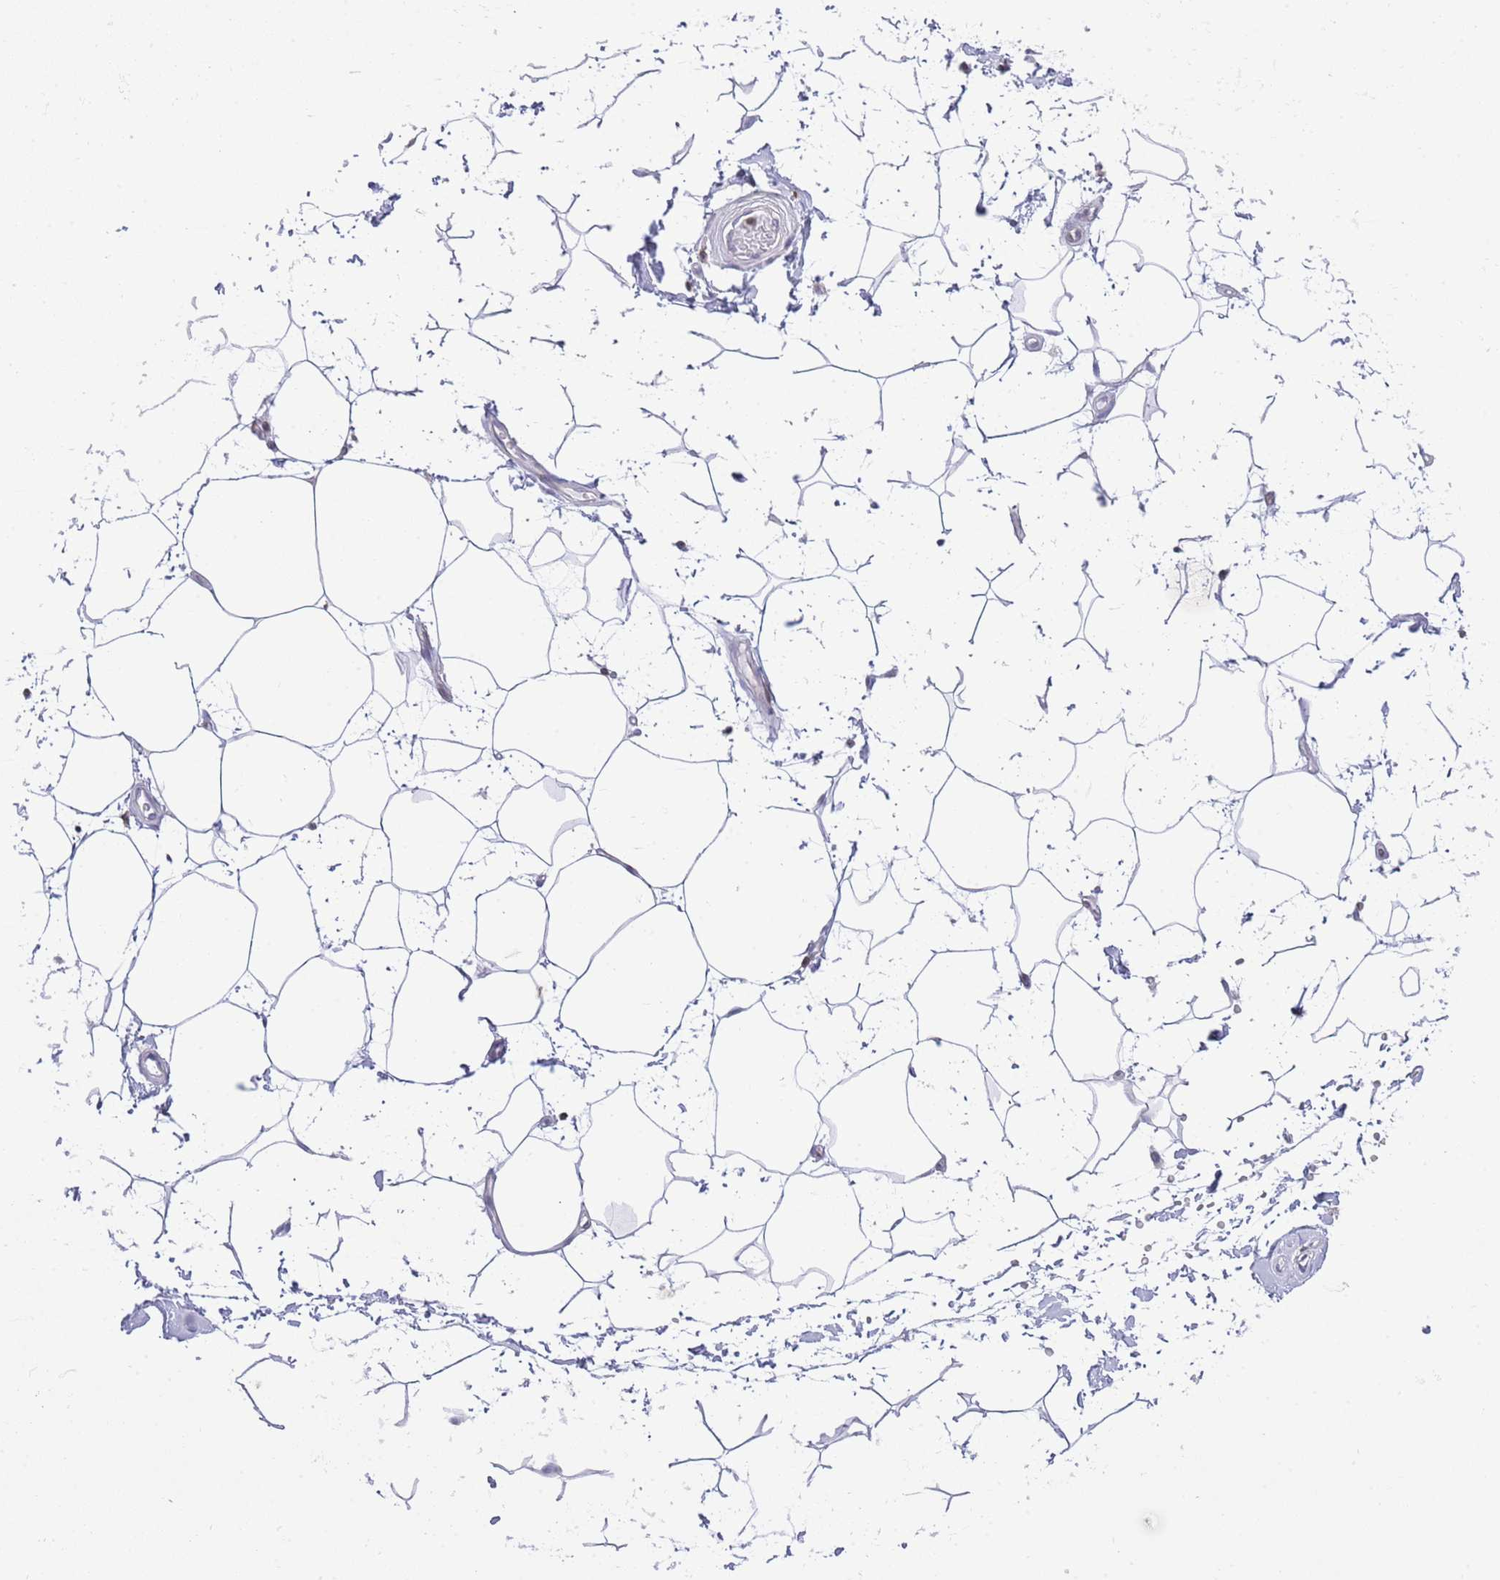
{"staining": {"intensity": "negative", "quantity": "none", "location": "none"}, "tissue": "adipose tissue", "cell_type": "Adipocytes", "image_type": "normal", "snomed": [{"axis": "morphology", "description": "Normal tissue, NOS"}, {"axis": "topography", "description": "Soft tissue"}, {"axis": "topography", "description": "Adipose tissue"}, {"axis": "topography", "description": "Vascular tissue"}, {"axis": "topography", "description": "Peripheral nerve tissue"}], "caption": "Immunohistochemical staining of benign adipose tissue demonstrates no significant expression in adipocytes. (Immunohistochemistry, brightfield microscopy, high magnification).", "gene": "LBR", "patient": {"sex": "male", "age": 74}}